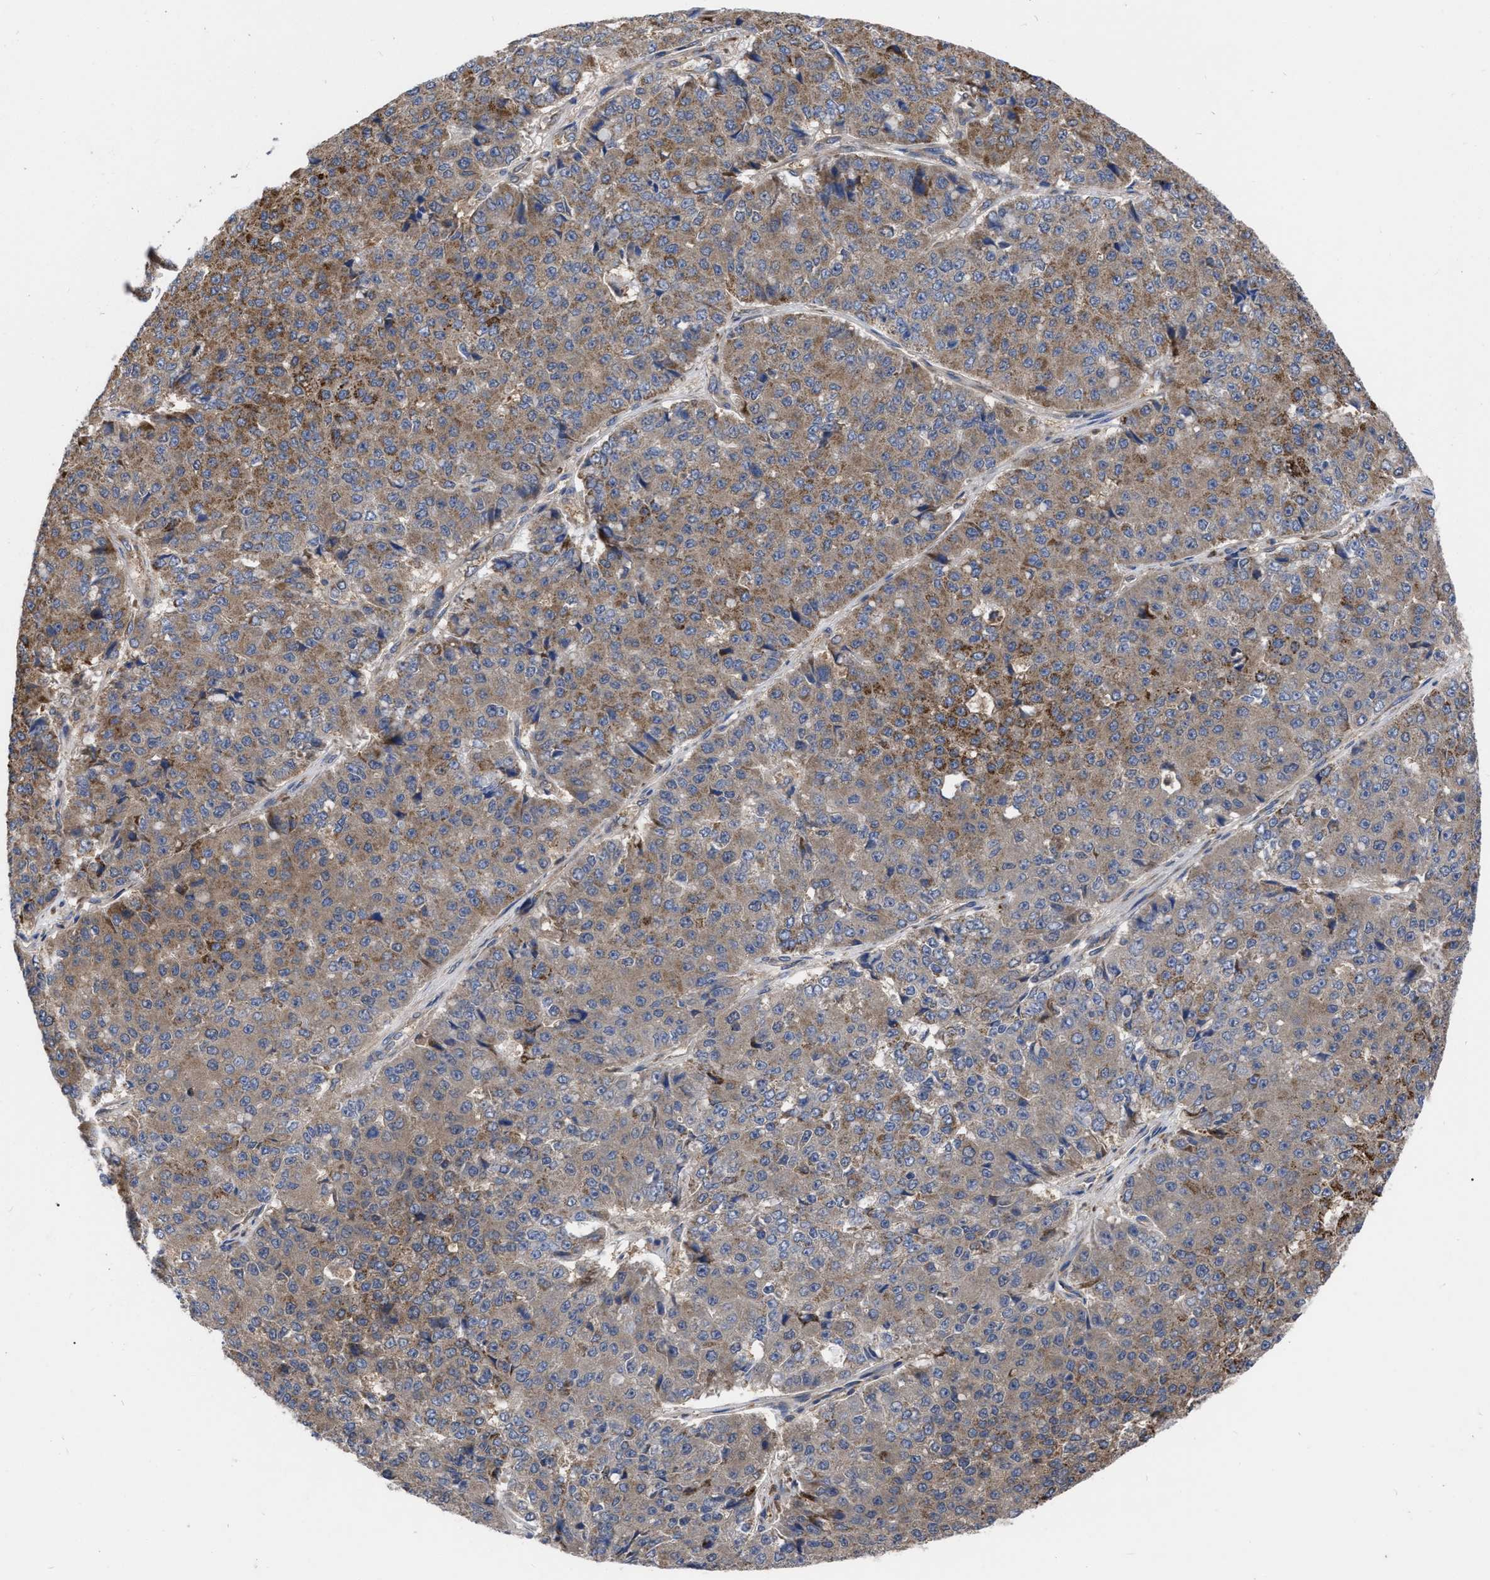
{"staining": {"intensity": "moderate", "quantity": ">75%", "location": "cytoplasmic/membranous"}, "tissue": "pancreatic cancer", "cell_type": "Tumor cells", "image_type": "cancer", "snomed": [{"axis": "morphology", "description": "Adenocarcinoma, NOS"}, {"axis": "topography", "description": "Pancreas"}], "caption": "Immunohistochemical staining of adenocarcinoma (pancreatic) exhibits moderate cytoplasmic/membranous protein staining in about >75% of tumor cells. Using DAB (3,3'-diaminobenzidine) (brown) and hematoxylin (blue) stains, captured at high magnification using brightfield microscopy.", "gene": "CDKN2C", "patient": {"sex": "male", "age": 50}}